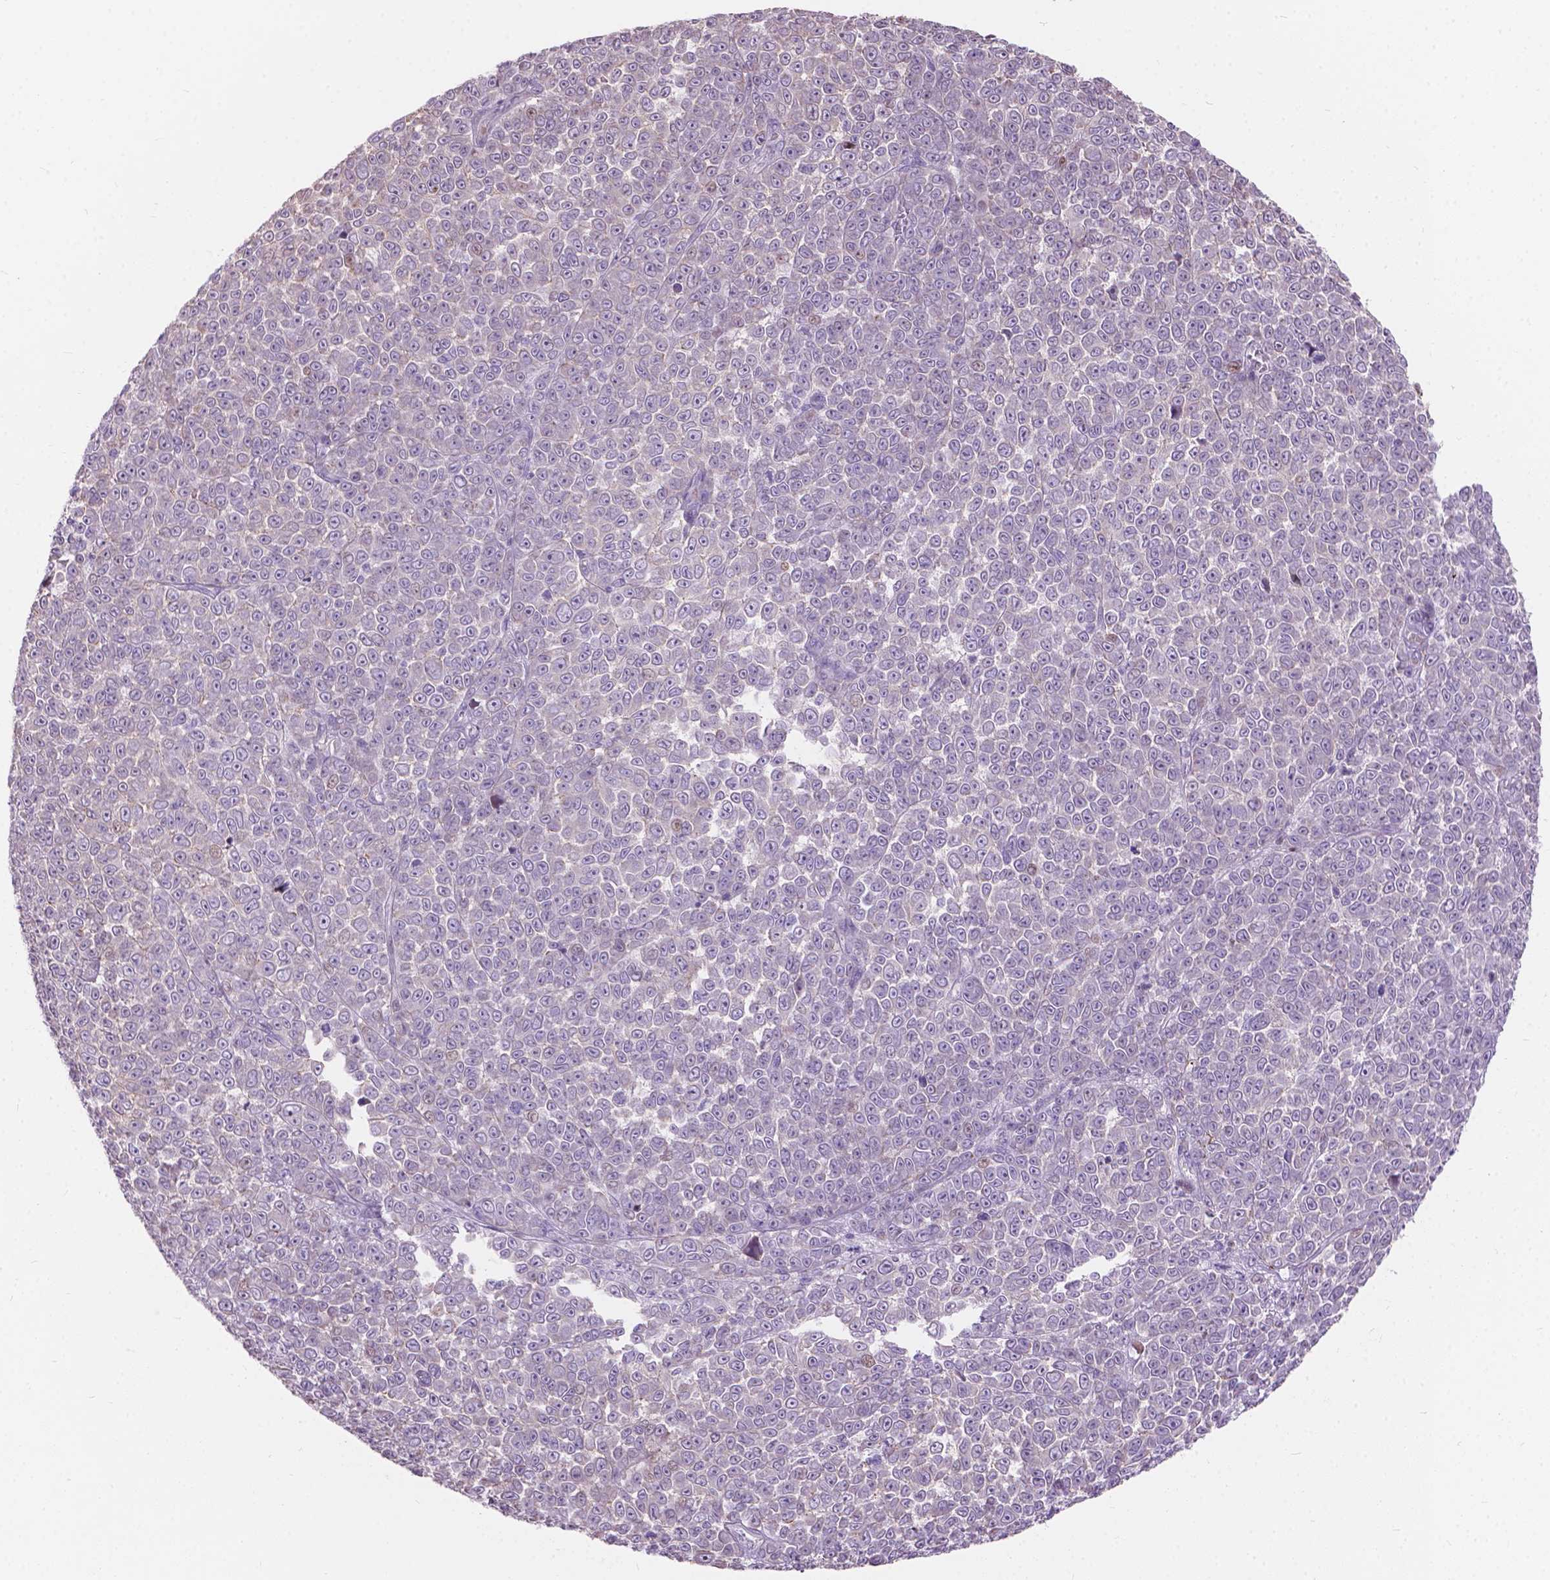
{"staining": {"intensity": "negative", "quantity": "none", "location": "none"}, "tissue": "melanoma", "cell_type": "Tumor cells", "image_type": "cancer", "snomed": [{"axis": "morphology", "description": "Malignant melanoma, NOS"}, {"axis": "topography", "description": "Skin"}], "caption": "Malignant melanoma was stained to show a protein in brown. There is no significant staining in tumor cells.", "gene": "MYH14", "patient": {"sex": "female", "age": 95}}